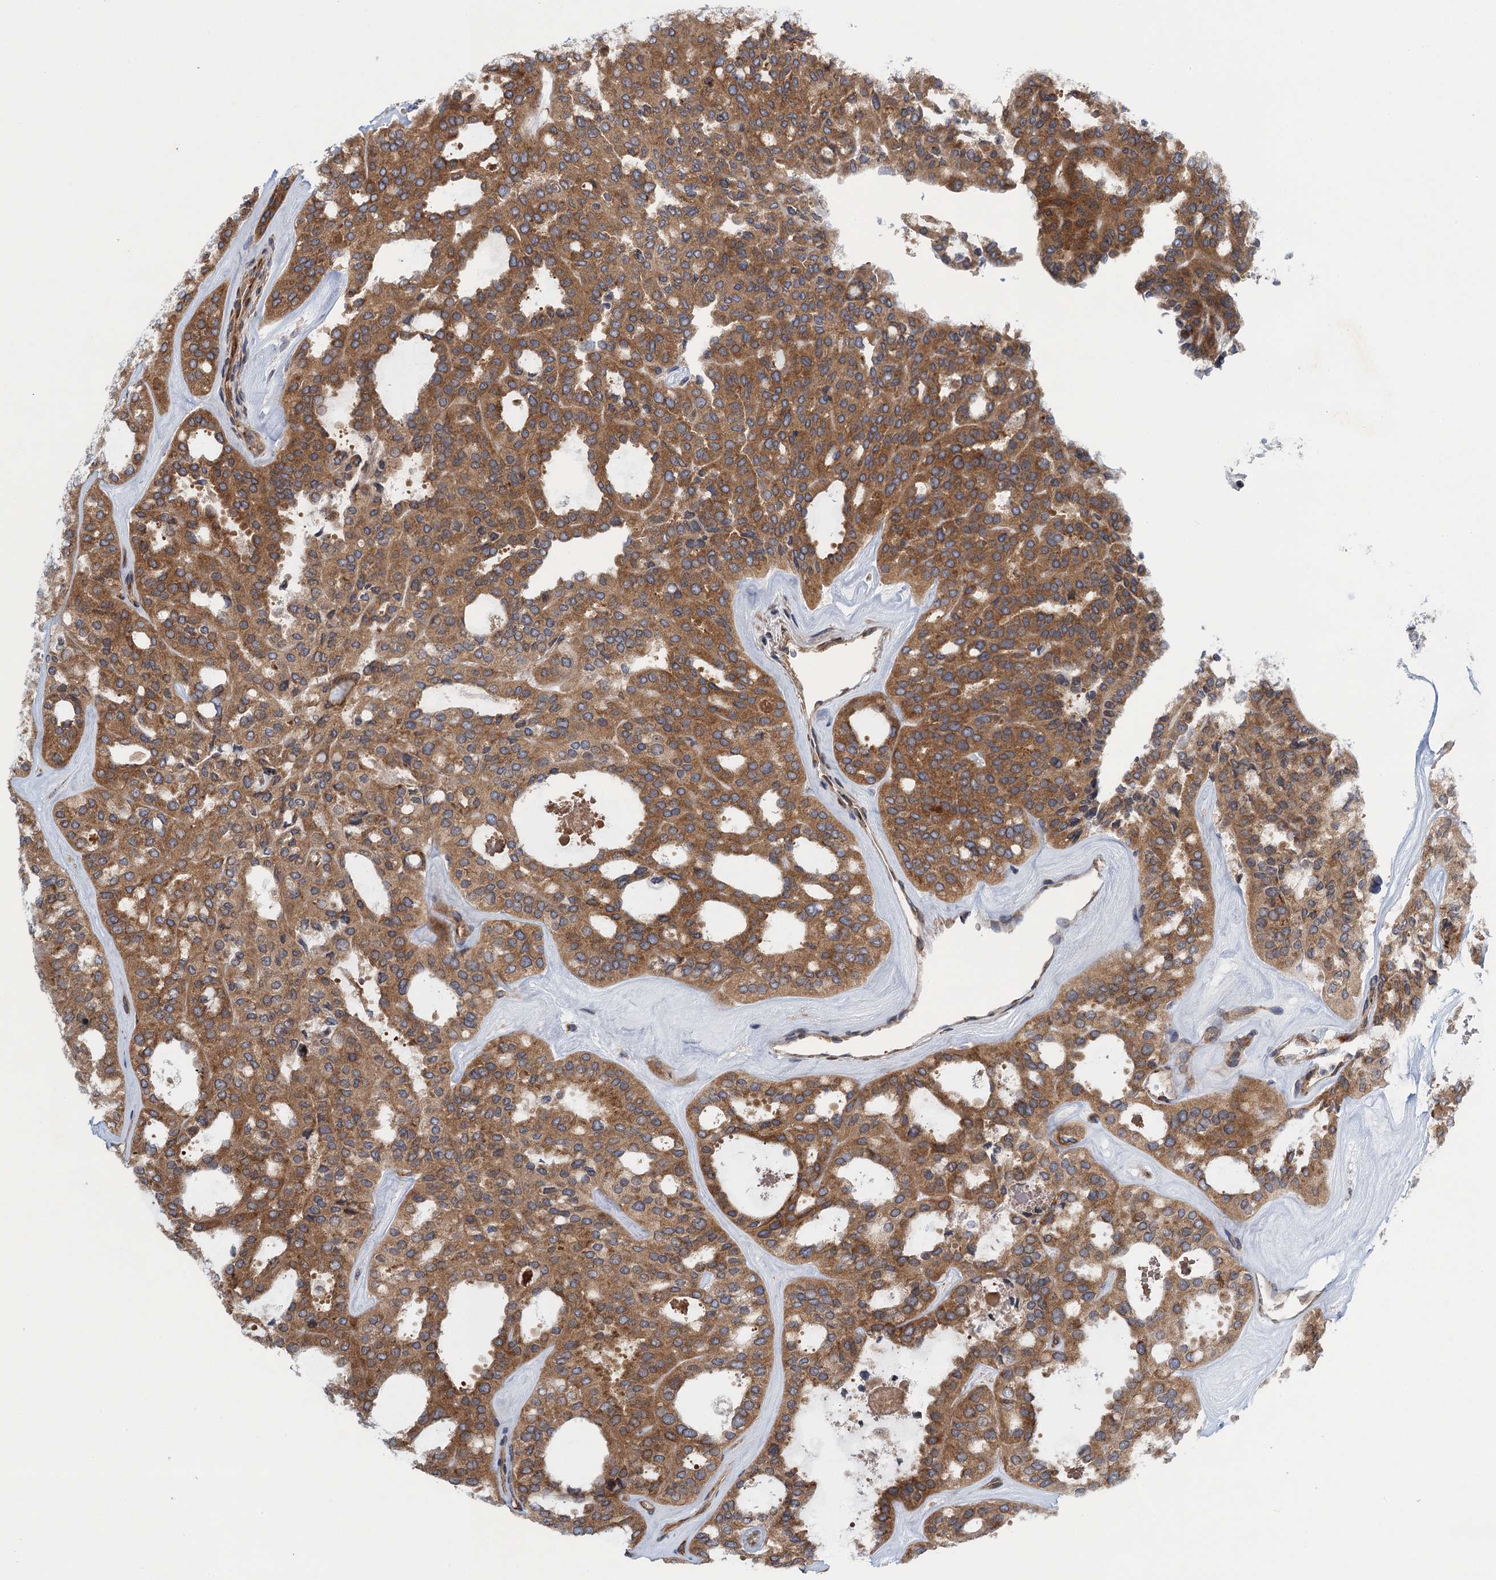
{"staining": {"intensity": "moderate", "quantity": ">75%", "location": "cytoplasmic/membranous"}, "tissue": "thyroid cancer", "cell_type": "Tumor cells", "image_type": "cancer", "snomed": [{"axis": "morphology", "description": "Follicular adenoma carcinoma, NOS"}, {"axis": "topography", "description": "Thyroid gland"}], "caption": "A medium amount of moderate cytoplasmic/membranous staining is seen in approximately >75% of tumor cells in thyroid follicular adenoma carcinoma tissue.", "gene": "MDM1", "patient": {"sex": "male", "age": 75}}